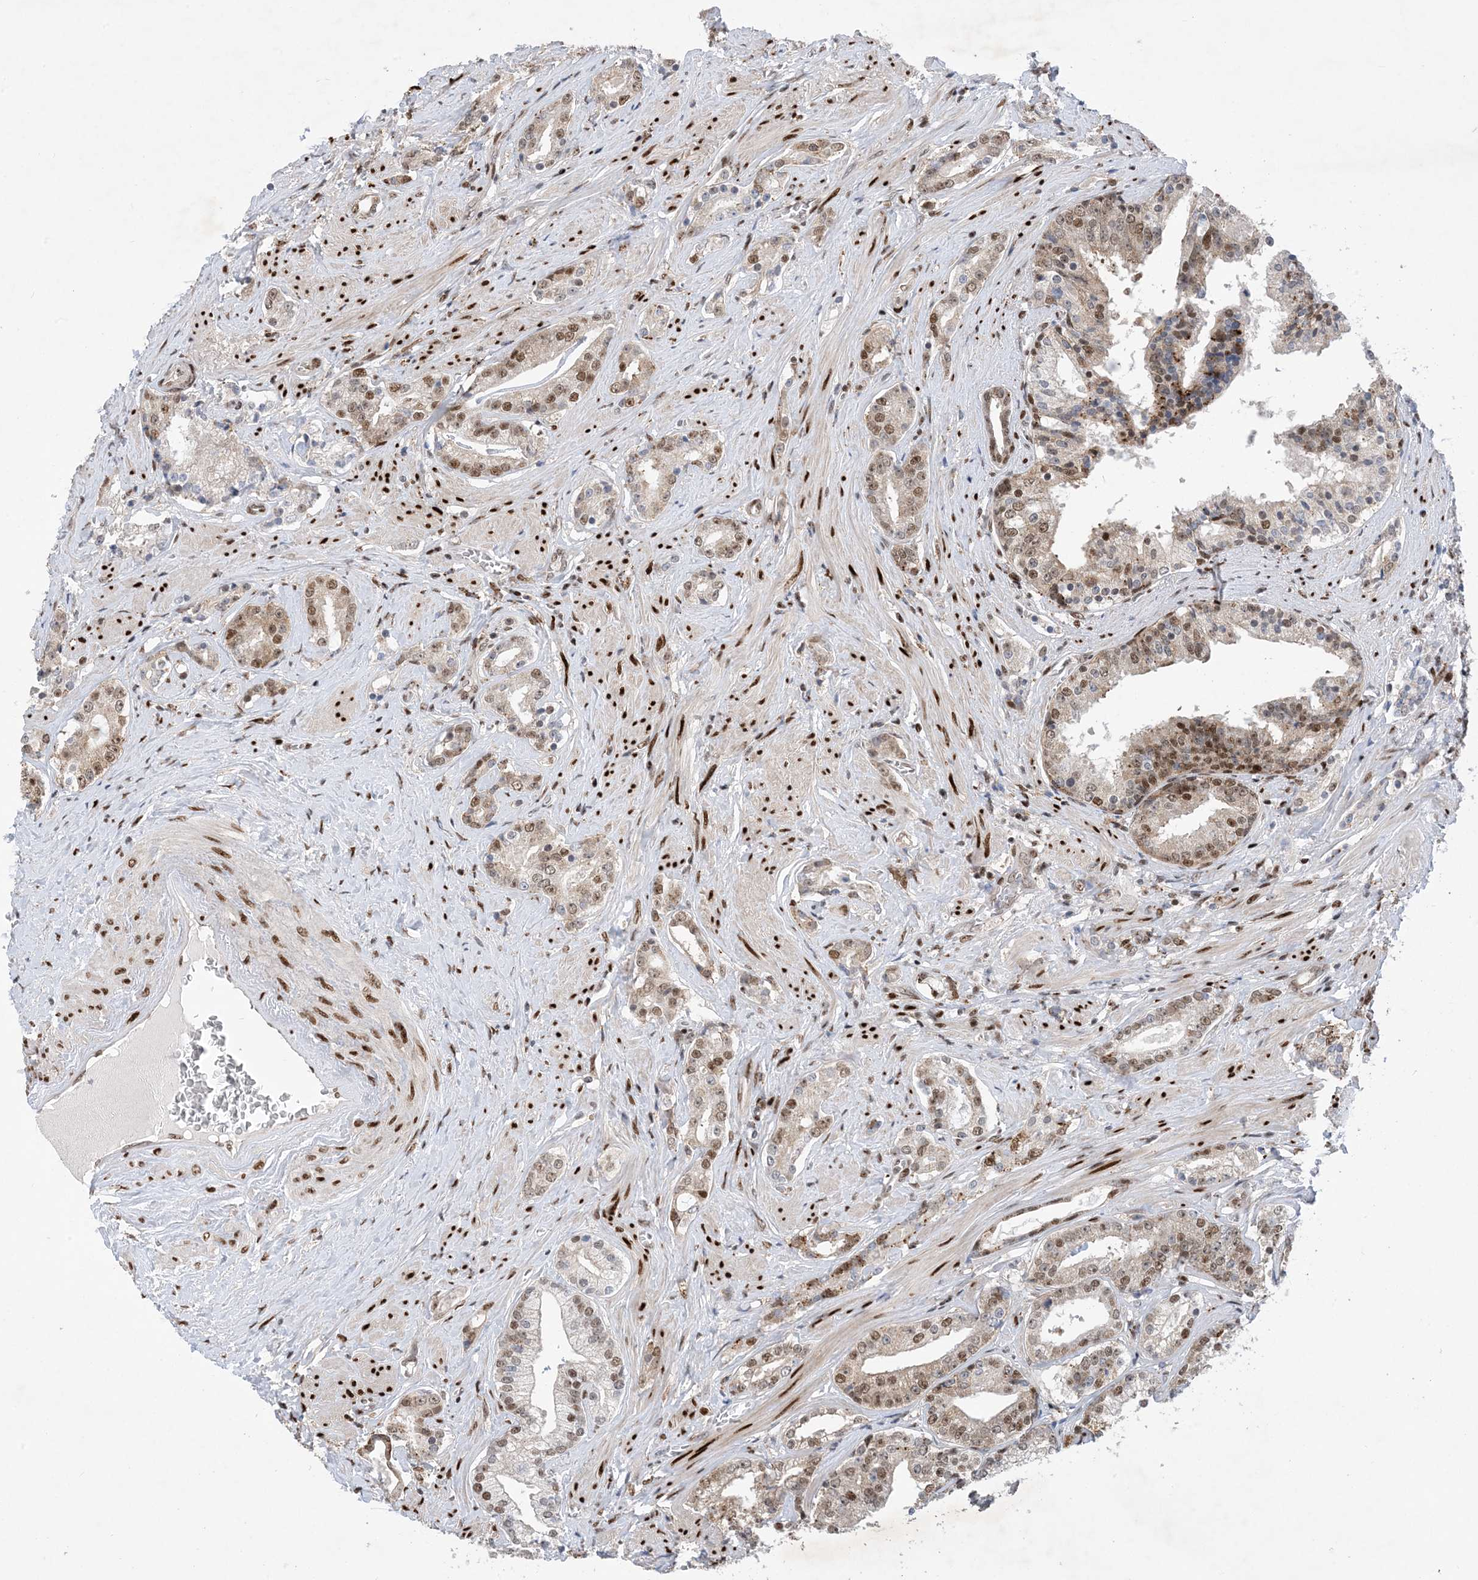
{"staining": {"intensity": "moderate", "quantity": "25%-75%", "location": "nuclear"}, "tissue": "prostate cancer", "cell_type": "Tumor cells", "image_type": "cancer", "snomed": [{"axis": "morphology", "description": "Adenocarcinoma, High grade"}, {"axis": "topography", "description": "Prostate"}], "caption": "Tumor cells reveal medium levels of moderate nuclear staining in about 25%-75% of cells in human high-grade adenocarcinoma (prostate). (DAB IHC, brown staining for protein, blue staining for nuclei).", "gene": "TSPYL1", "patient": {"sex": "male", "age": 58}}